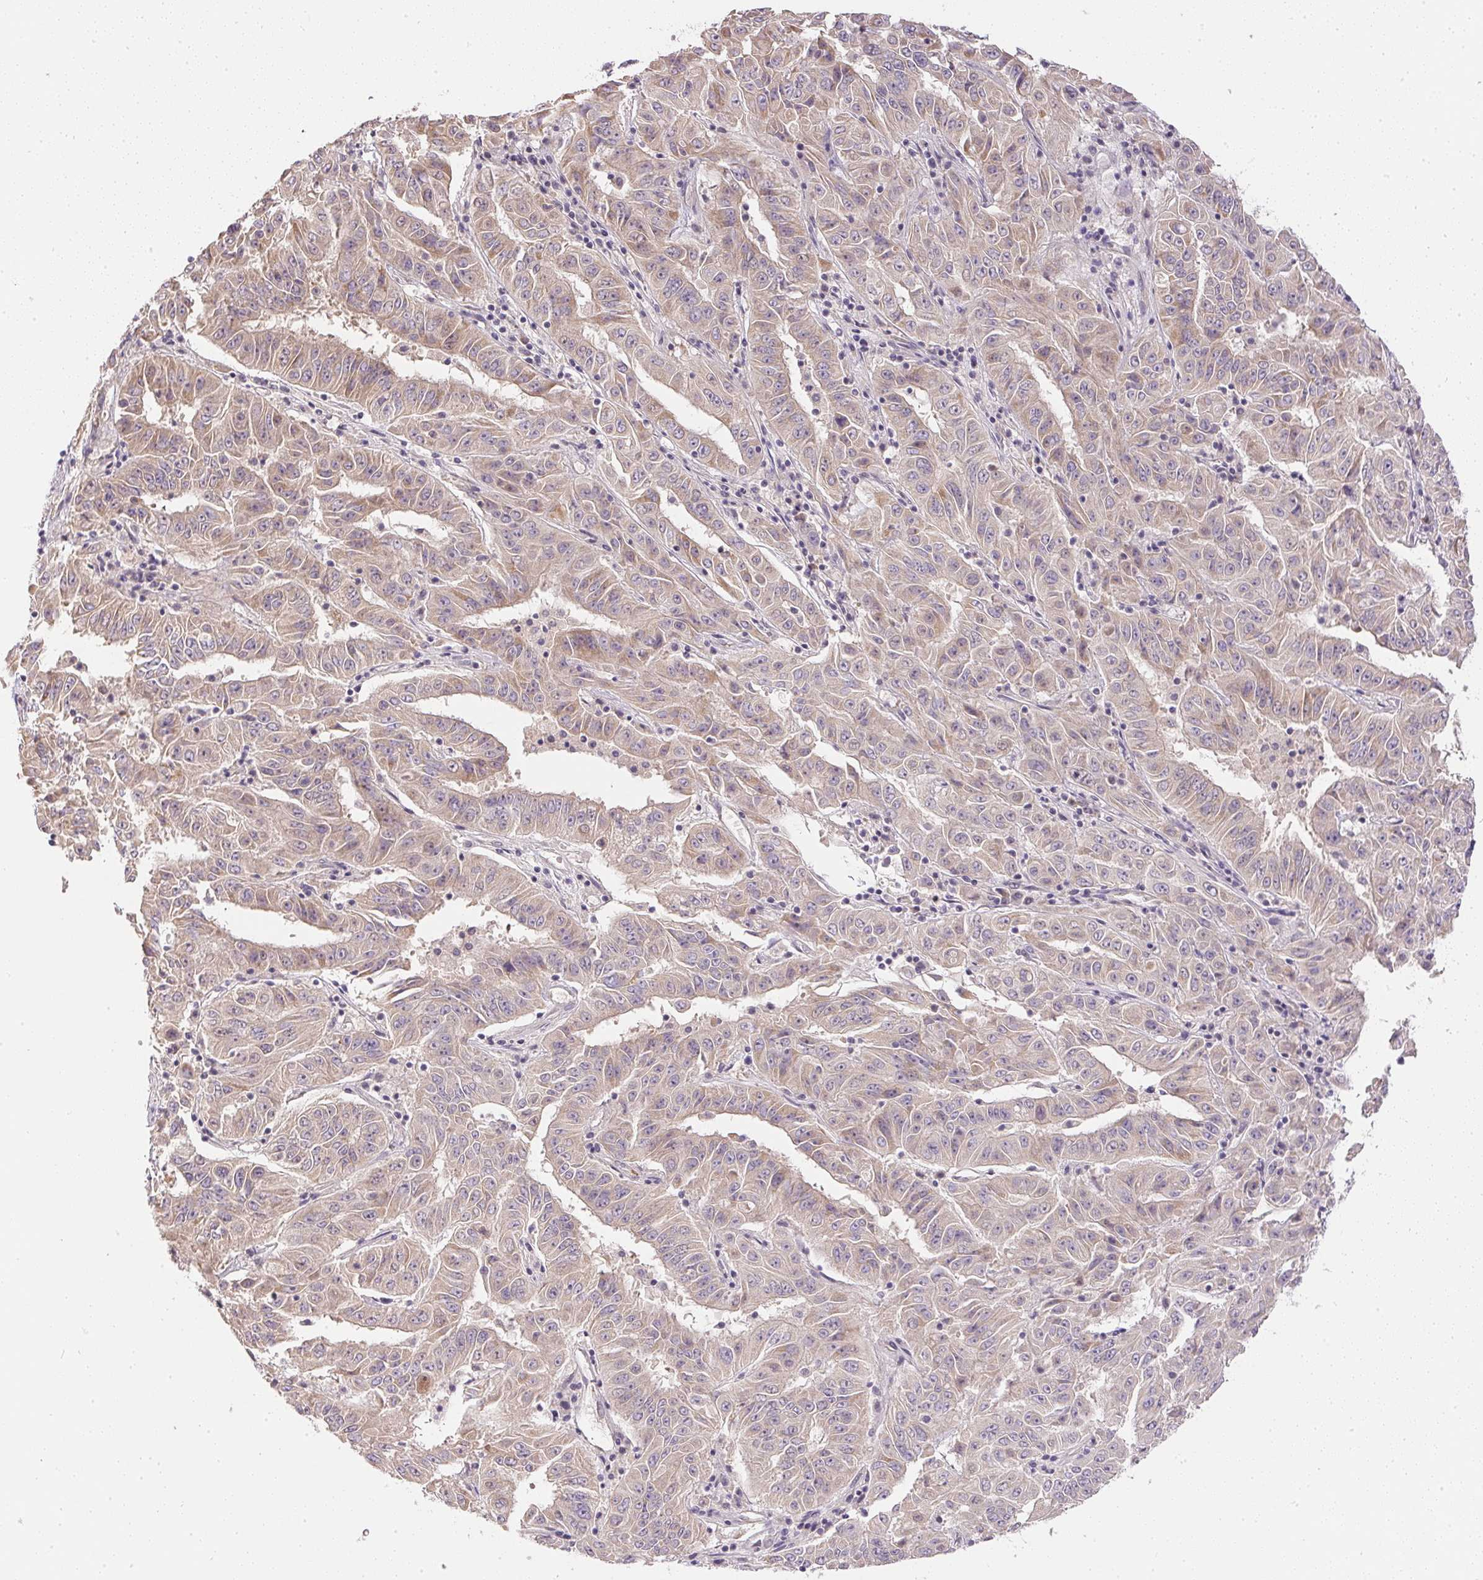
{"staining": {"intensity": "weak", "quantity": "25%-75%", "location": "cytoplasmic/membranous"}, "tissue": "pancreatic cancer", "cell_type": "Tumor cells", "image_type": "cancer", "snomed": [{"axis": "morphology", "description": "Adenocarcinoma, NOS"}, {"axis": "topography", "description": "Pancreas"}], "caption": "Weak cytoplasmic/membranous expression for a protein is appreciated in about 25%-75% of tumor cells of adenocarcinoma (pancreatic) using IHC.", "gene": "TTC23L", "patient": {"sex": "male", "age": 63}}